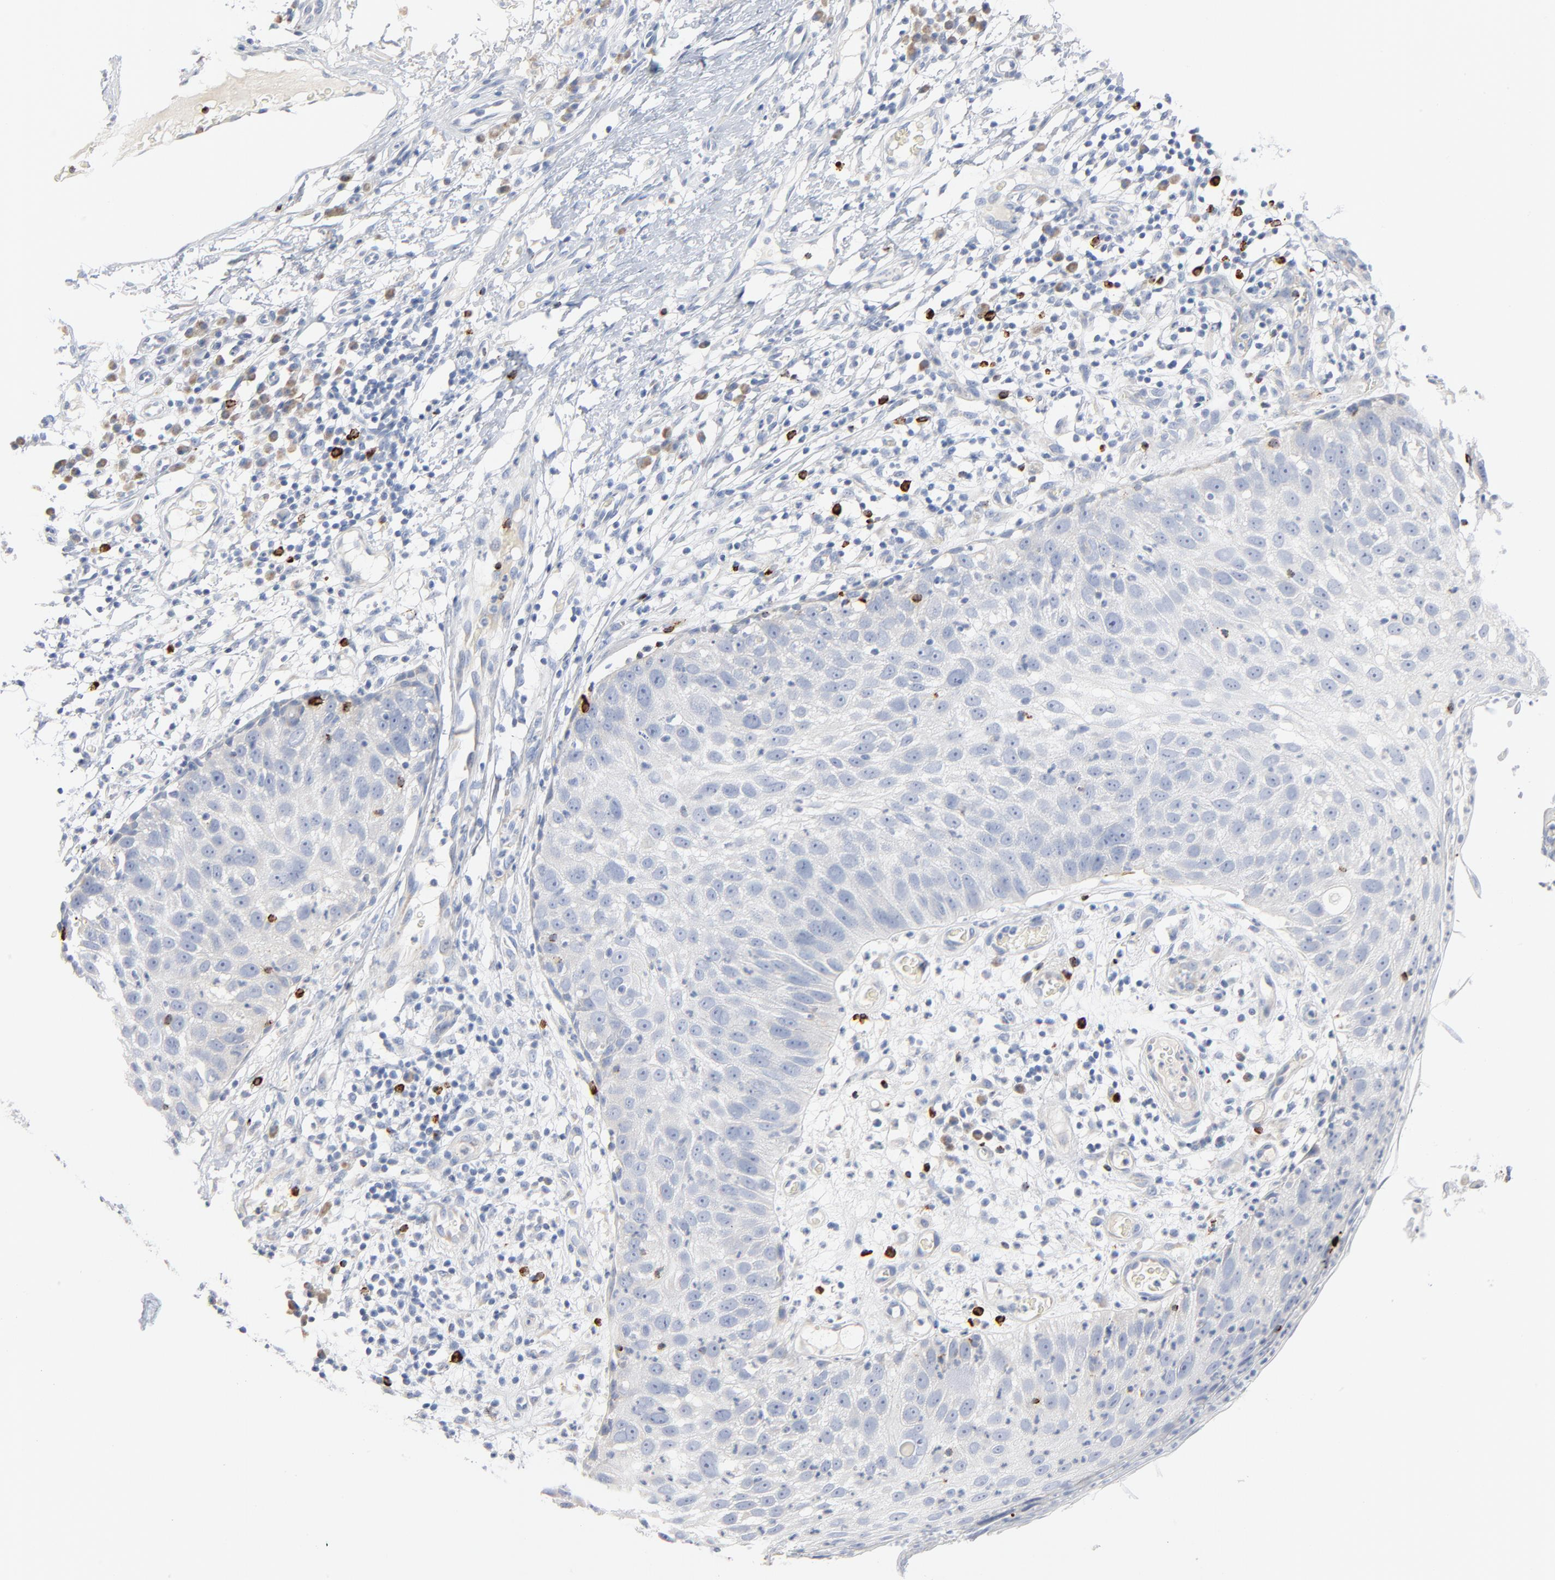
{"staining": {"intensity": "negative", "quantity": "none", "location": "none"}, "tissue": "skin cancer", "cell_type": "Tumor cells", "image_type": "cancer", "snomed": [{"axis": "morphology", "description": "Squamous cell carcinoma, NOS"}, {"axis": "topography", "description": "Skin"}], "caption": "Immunohistochemistry (IHC) micrograph of squamous cell carcinoma (skin) stained for a protein (brown), which displays no positivity in tumor cells.", "gene": "GZMB", "patient": {"sex": "male", "age": 87}}